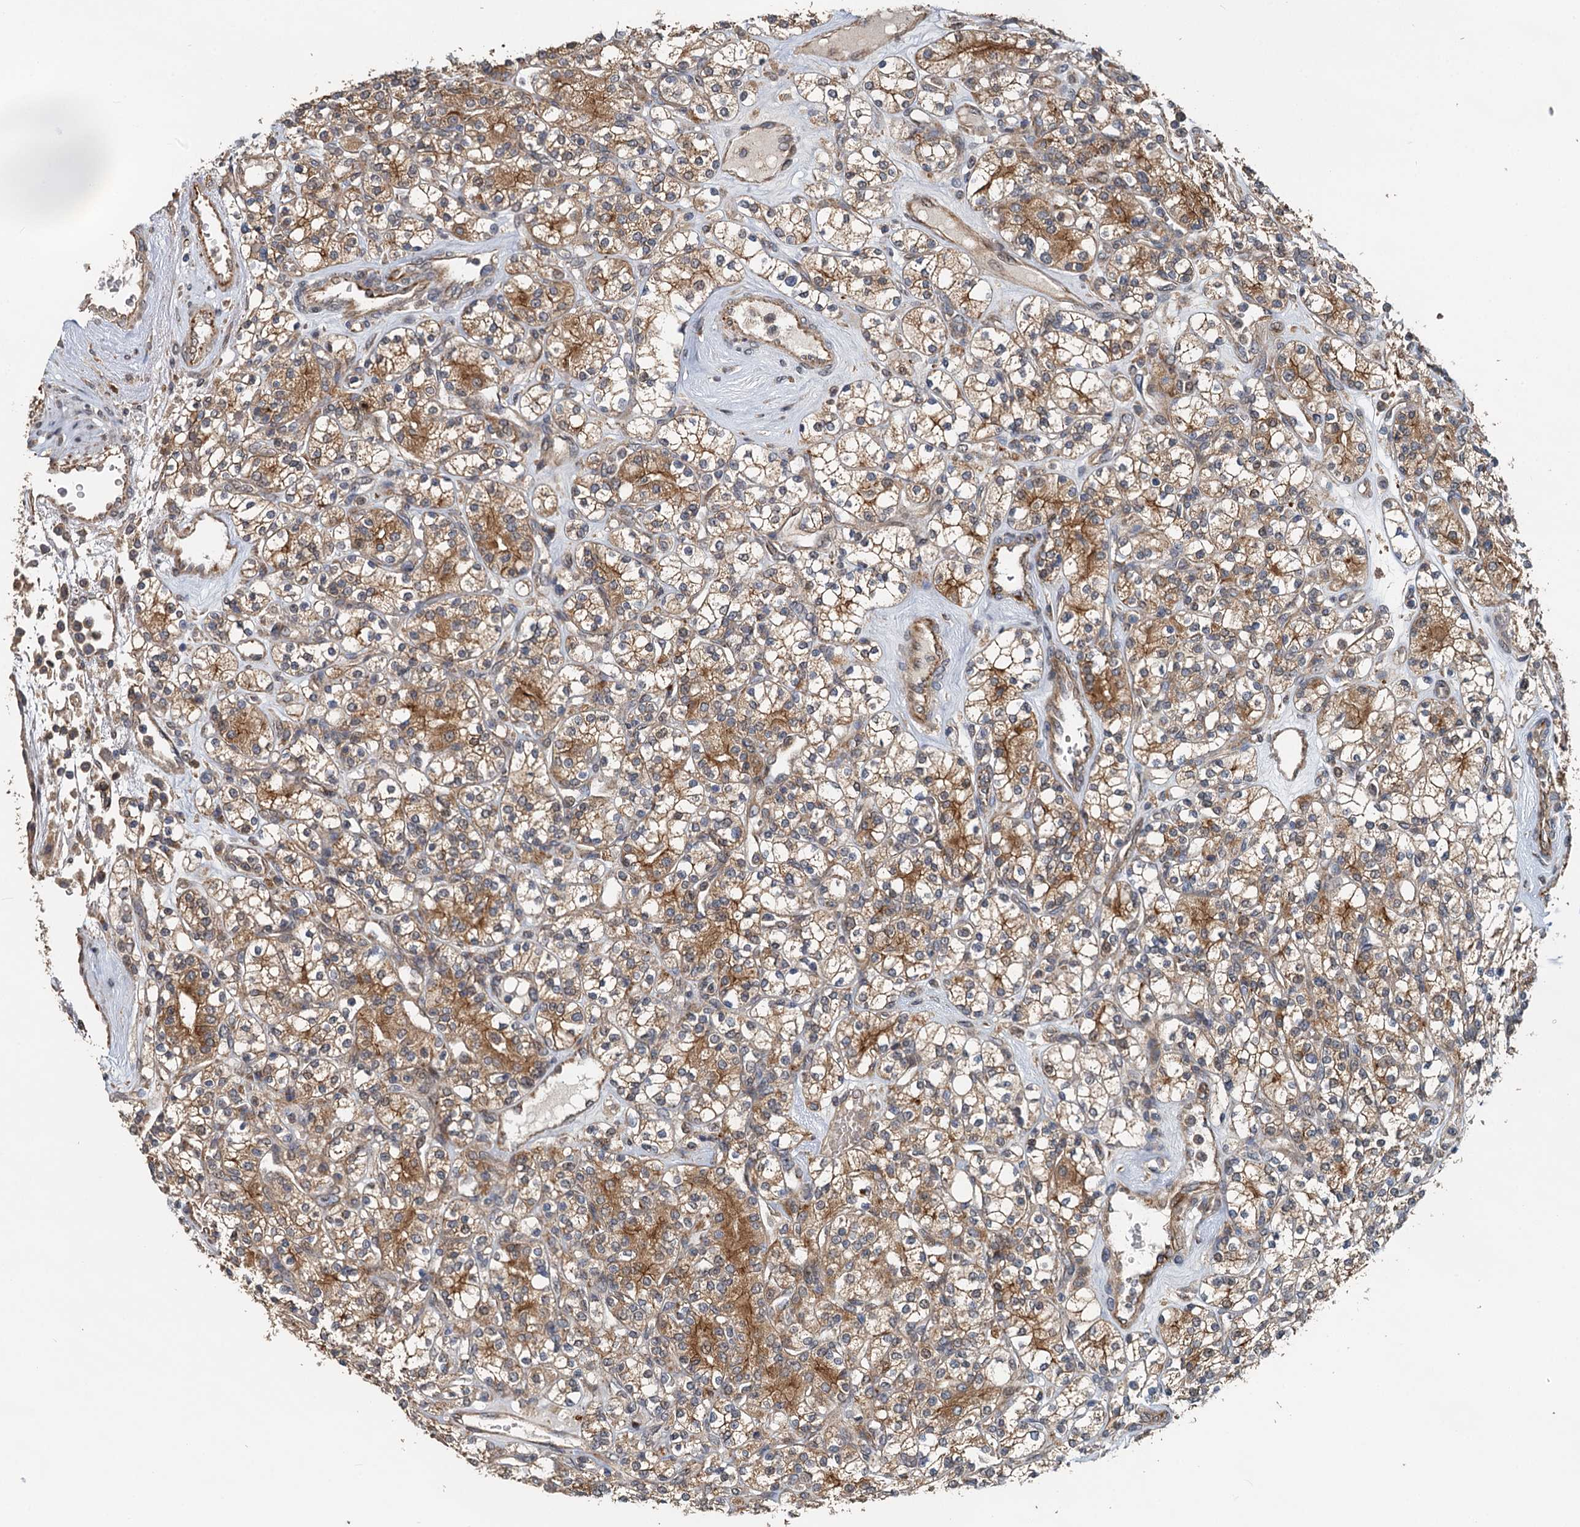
{"staining": {"intensity": "strong", "quantity": "25%-75%", "location": "cytoplasmic/membranous"}, "tissue": "renal cancer", "cell_type": "Tumor cells", "image_type": "cancer", "snomed": [{"axis": "morphology", "description": "Adenocarcinoma, NOS"}, {"axis": "topography", "description": "Kidney"}], "caption": "Immunohistochemical staining of human renal cancer exhibits high levels of strong cytoplasmic/membranous staining in about 25%-75% of tumor cells.", "gene": "LRRK2", "patient": {"sex": "male", "age": 77}}